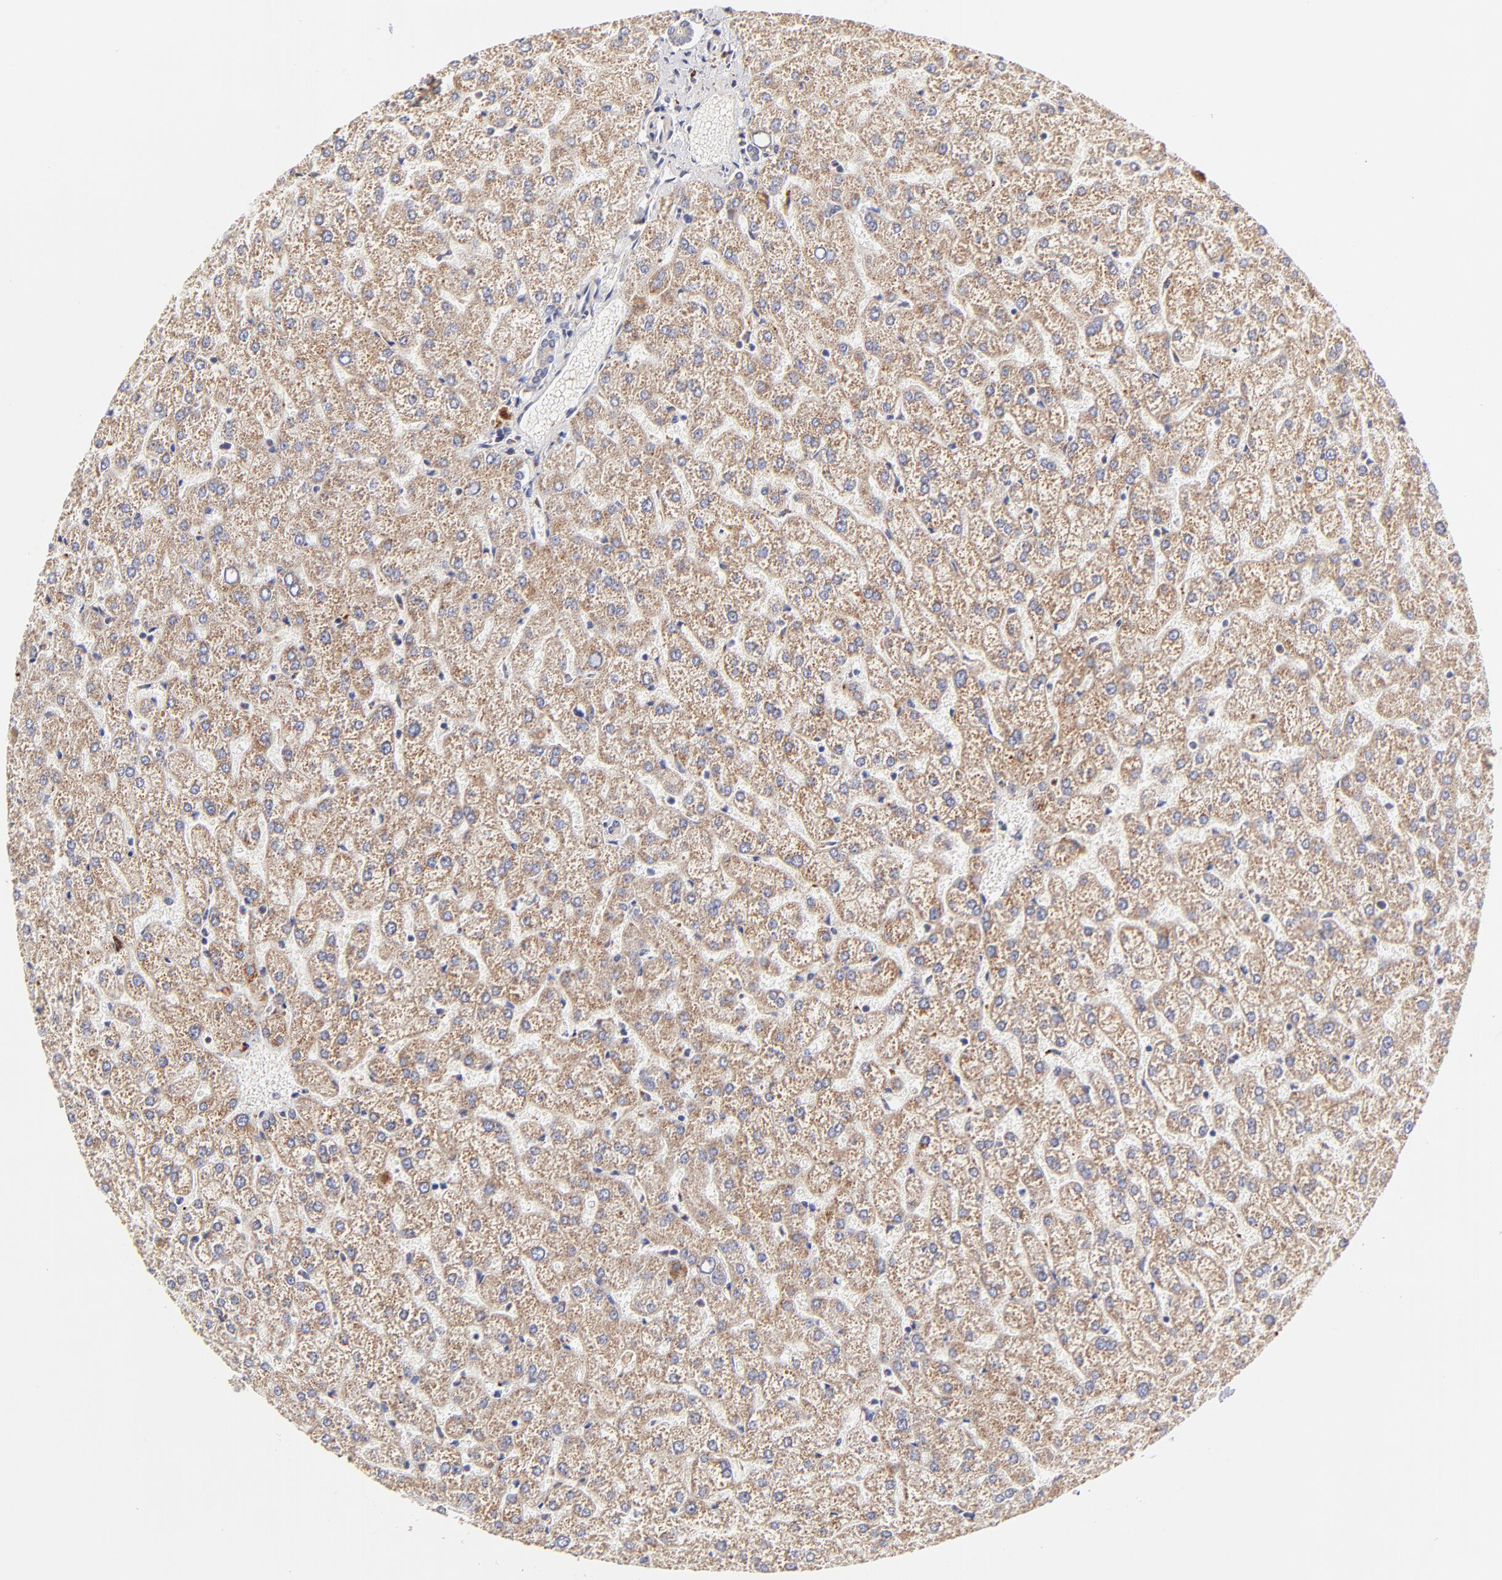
{"staining": {"intensity": "weak", "quantity": ">75%", "location": "cytoplasmic/membranous"}, "tissue": "liver", "cell_type": "Cholangiocytes", "image_type": "normal", "snomed": [{"axis": "morphology", "description": "Normal tissue, NOS"}, {"axis": "topography", "description": "Liver"}], "caption": "Protein staining of unremarkable liver demonstrates weak cytoplasmic/membranous positivity in about >75% of cholangiocytes.", "gene": "MAP2K7", "patient": {"sex": "female", "age": 32}}